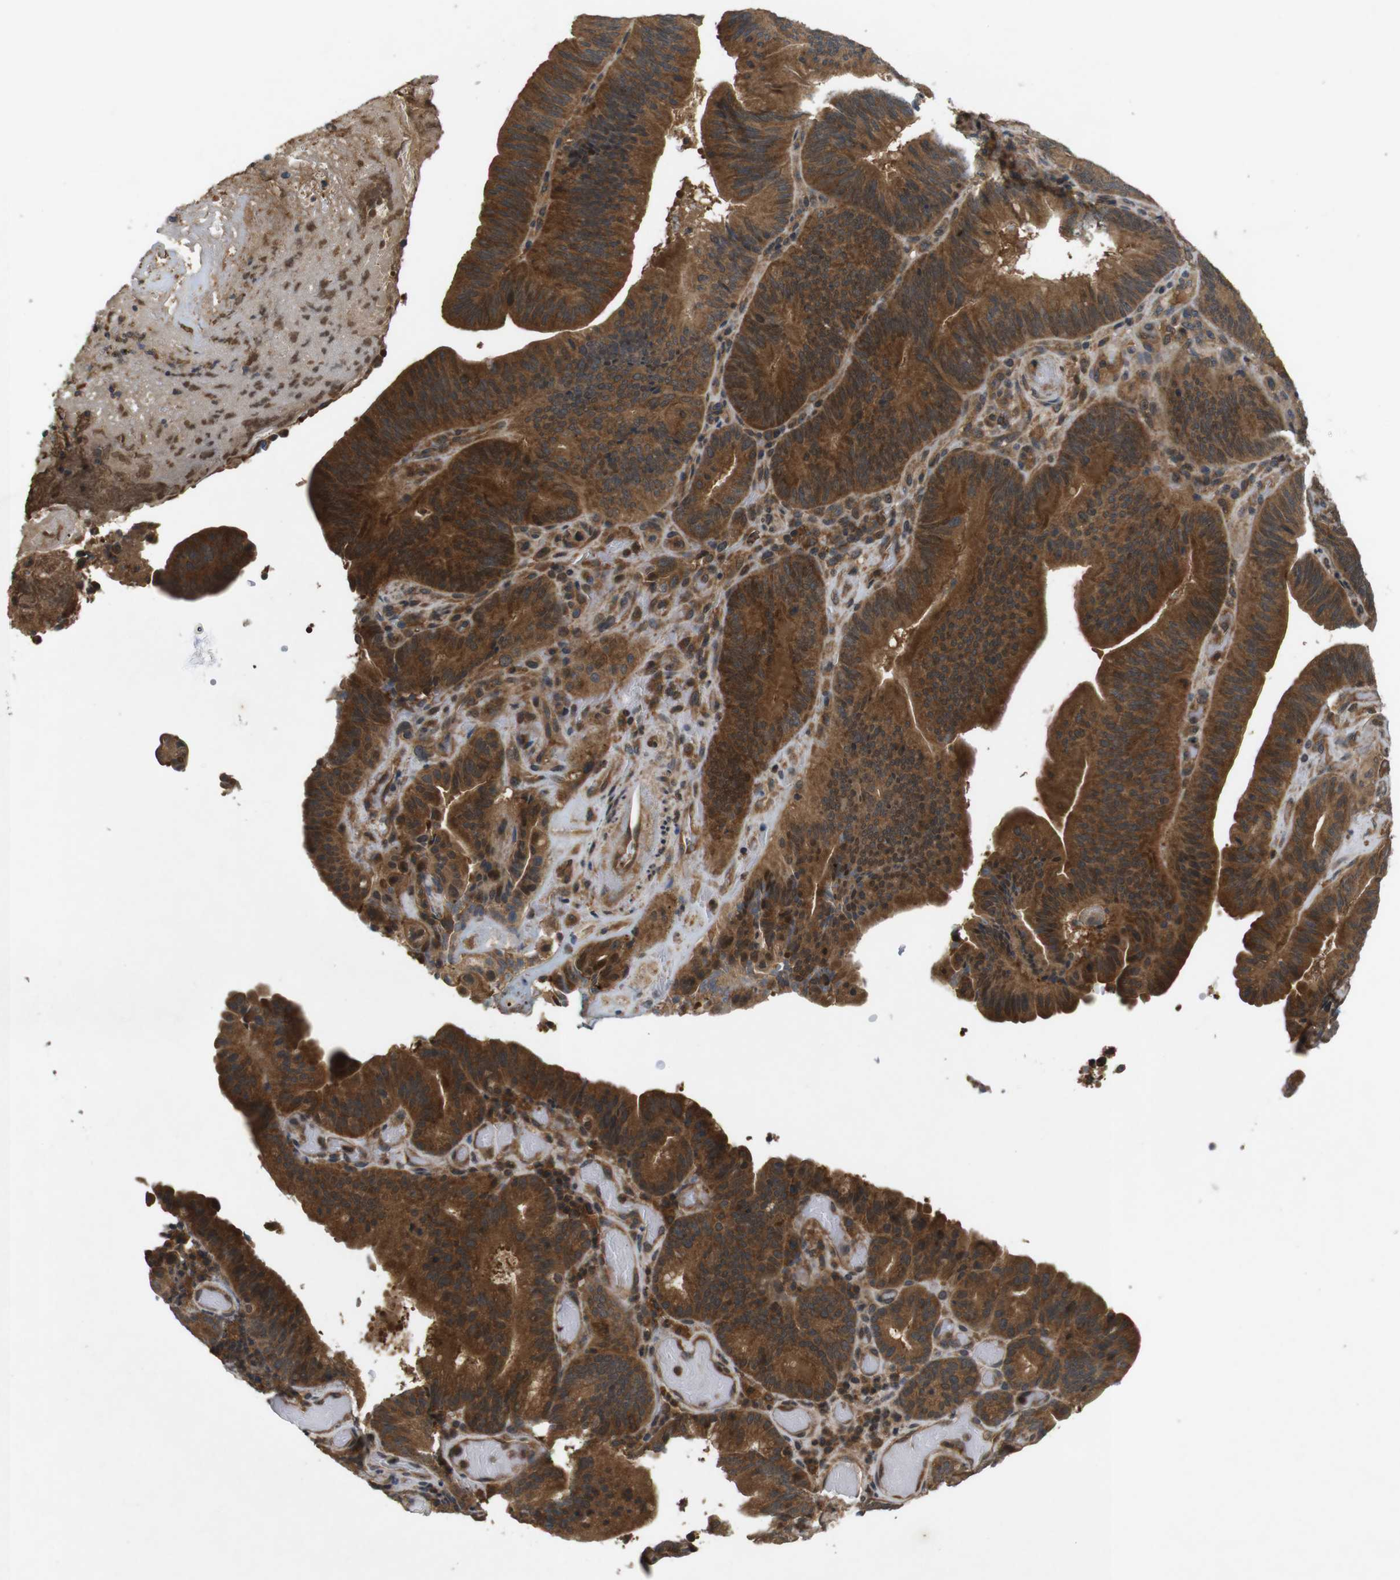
{"staining": {"intensity": "strong", "quantity": ">75%", "location": "cytoplasmic/membranous"}, "tissue": "pancreatic cancer", "cell_type": "Tumor cells", "image_type": "cancer", "snomed": [{"axis": "morphology", "description": "Adenocarcinoma, NOS"}, {"axis": "topography", "description": "Pancreas"}], "caption": "Protein staining of pancreatic adenocarcinoma tissue exhibits strong cytoplasmic/membranous positivity in approximately >75% of tumor cells. (DAB IHC with brightfield microscopy, high magnification).", "gene": "NFKBIE", "patient": {"sex": "male", "age": 82}}